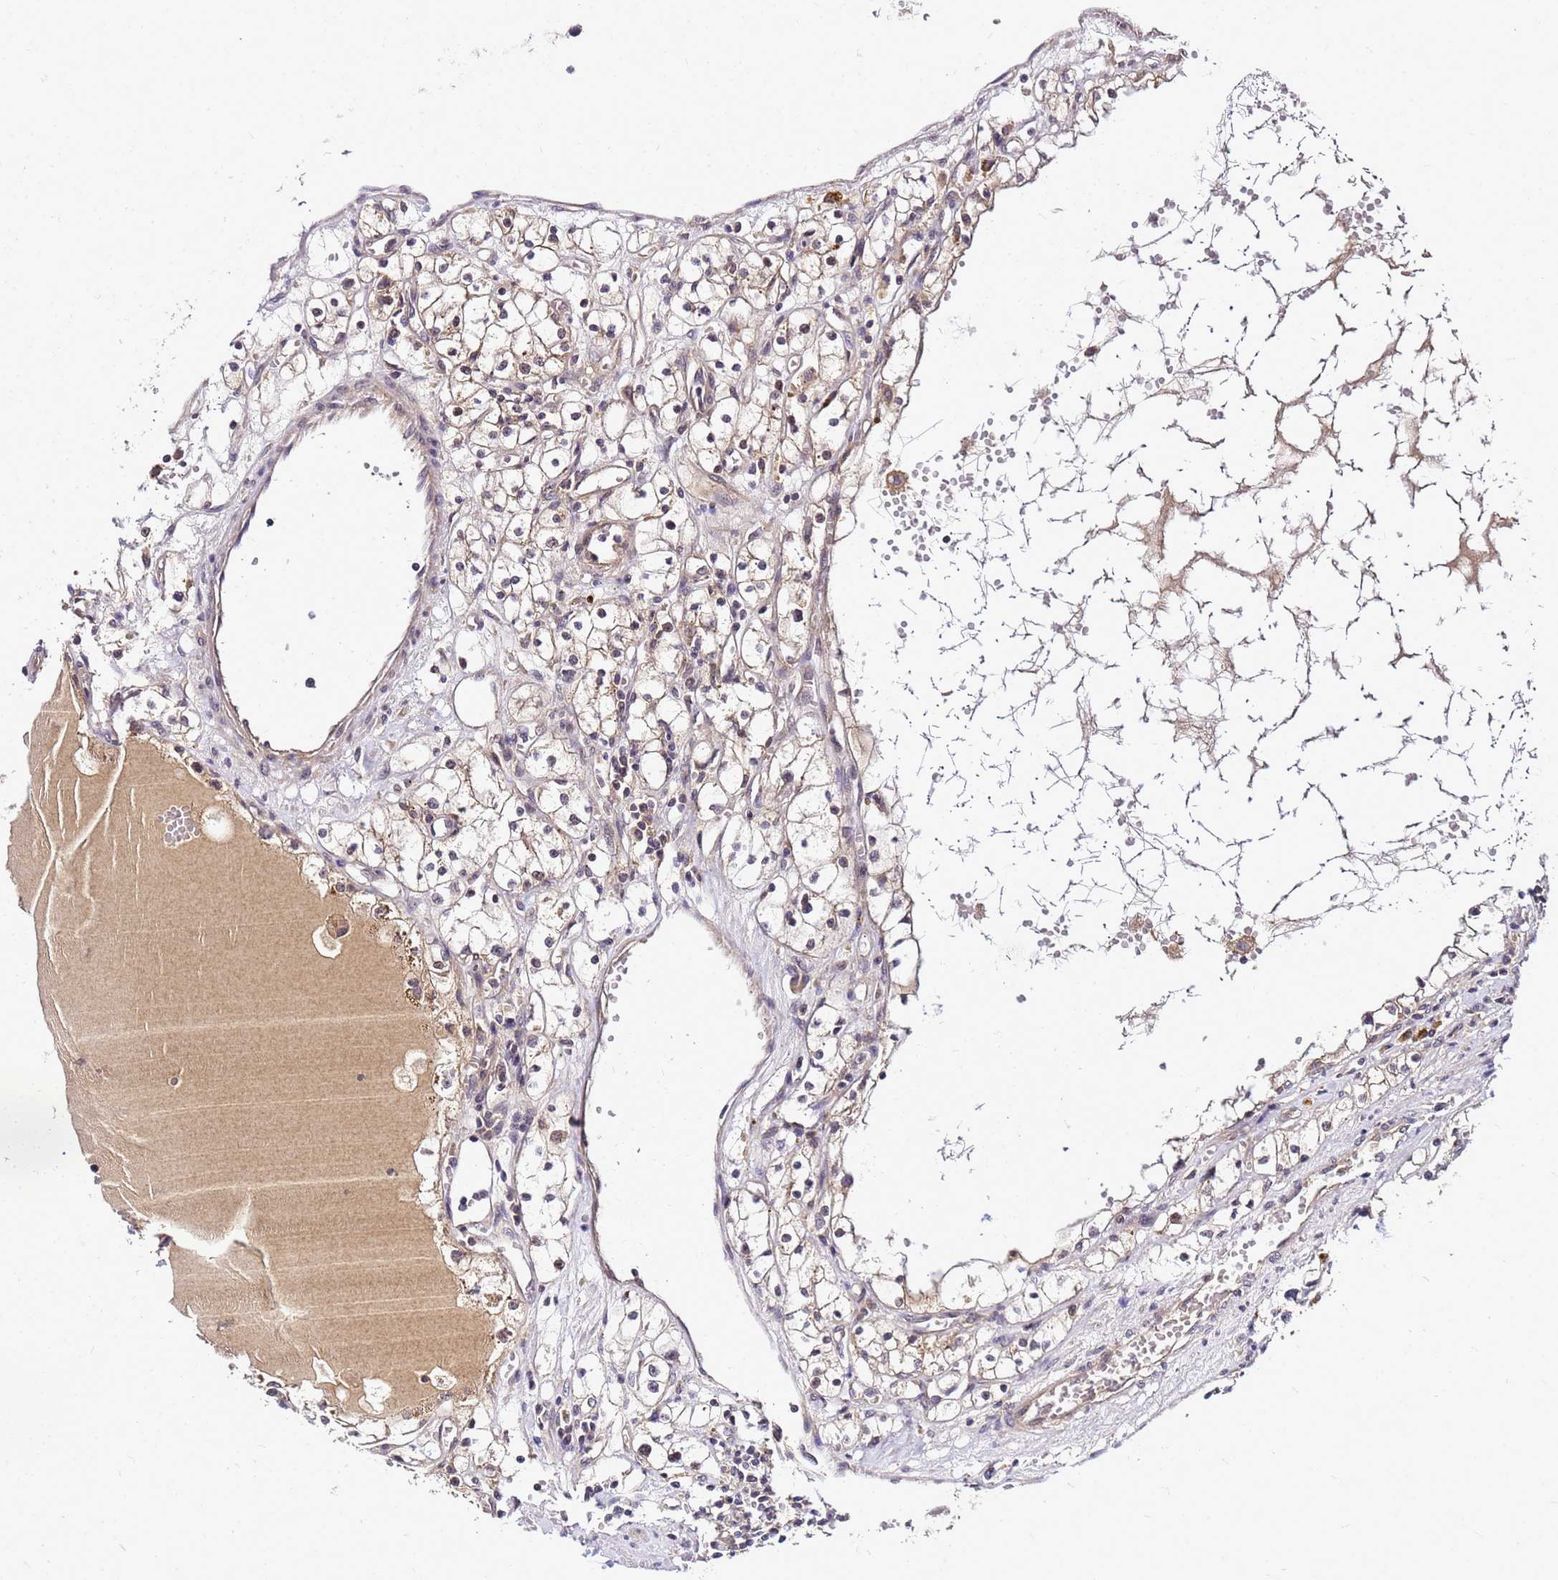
{"staining": {"intensity": "weak", "quantity": ">75%", "location": "cytoplasmic/membranous"}, "tissue": "renal cancer", "cell_type": "Tumor cells", "image_type": "cancer", "snomed": [{"axis": "morphology", "description": "Adenocarcinoma, NOS"}, {"axis": "topography", "description": "Kidney"}], "caption": "An immunohistochemistry micrograph of tumor tissue is shown. Protein staining in brown highlights weak cytoplasmic/membranous positivity in renal adenocarcinoma within tumor cells. The staining was performed using DAB (3,3'-diaminobenzidine), with brown indicating positive protein expression. Nuclei are stained blue with hematoxylin.", "gene": "SAT1", "patient": {"sex": "male", "age": 56}}